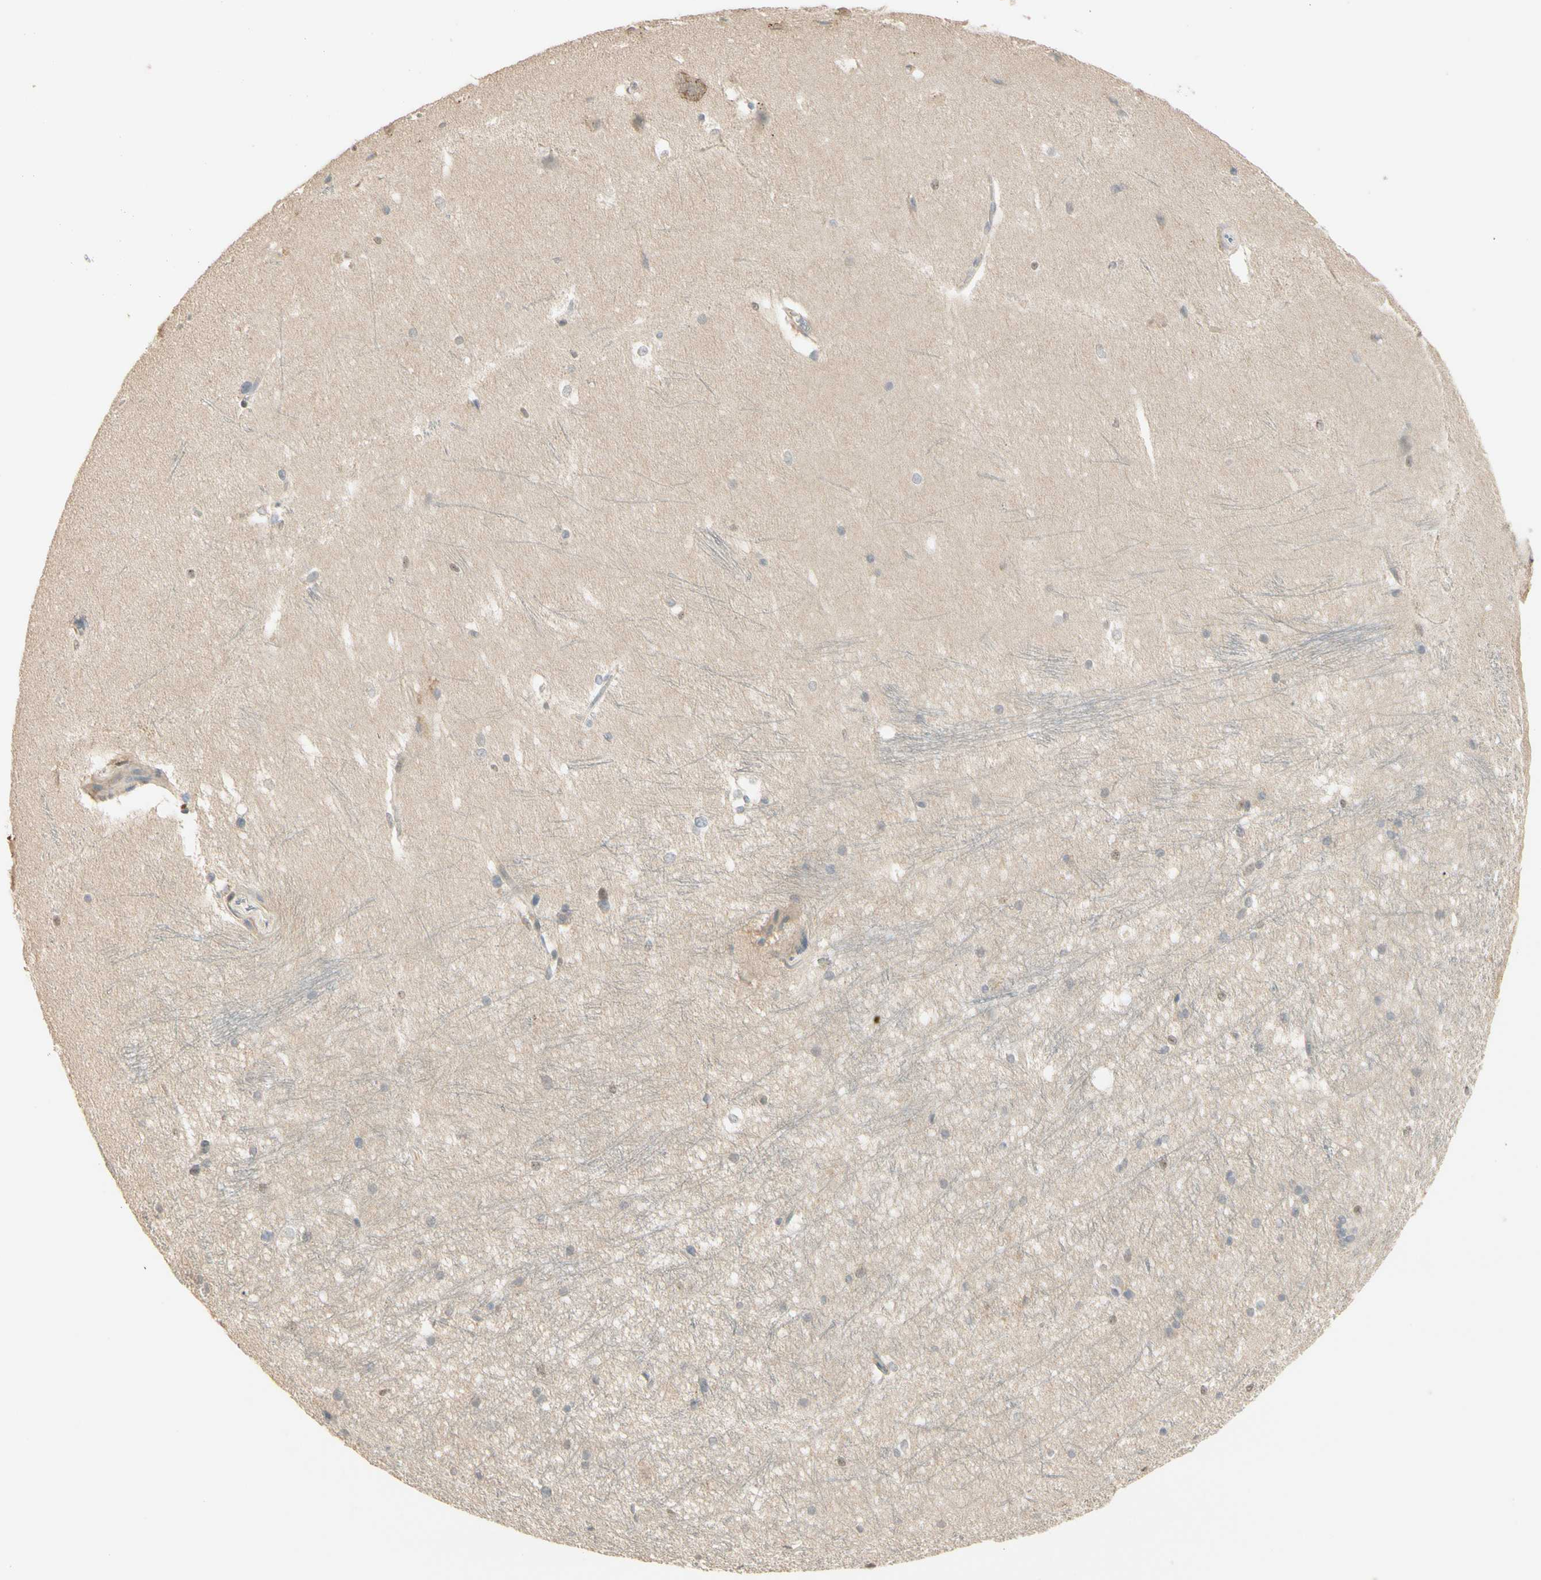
{"staining": {"intensity": "negative", "quantity": "none", "location": "none"}, "tissue": "hippocampus", "cell_type": "Glial cells", "image_type": "normal", "snomed": [{"axis": "morphology", "description": "Normal tissue, NOS"}, {"axis": "topography", "description": "Hippocampus"}], "caption": "There is no significant positivity in glial cells of hippocampus. (Brightfield microscopy of DAB (3,3'-diaminobenzidine) IHC at high magnification).", "gene": "NFYA", "patient": {"sex": "female", "age": 19}}